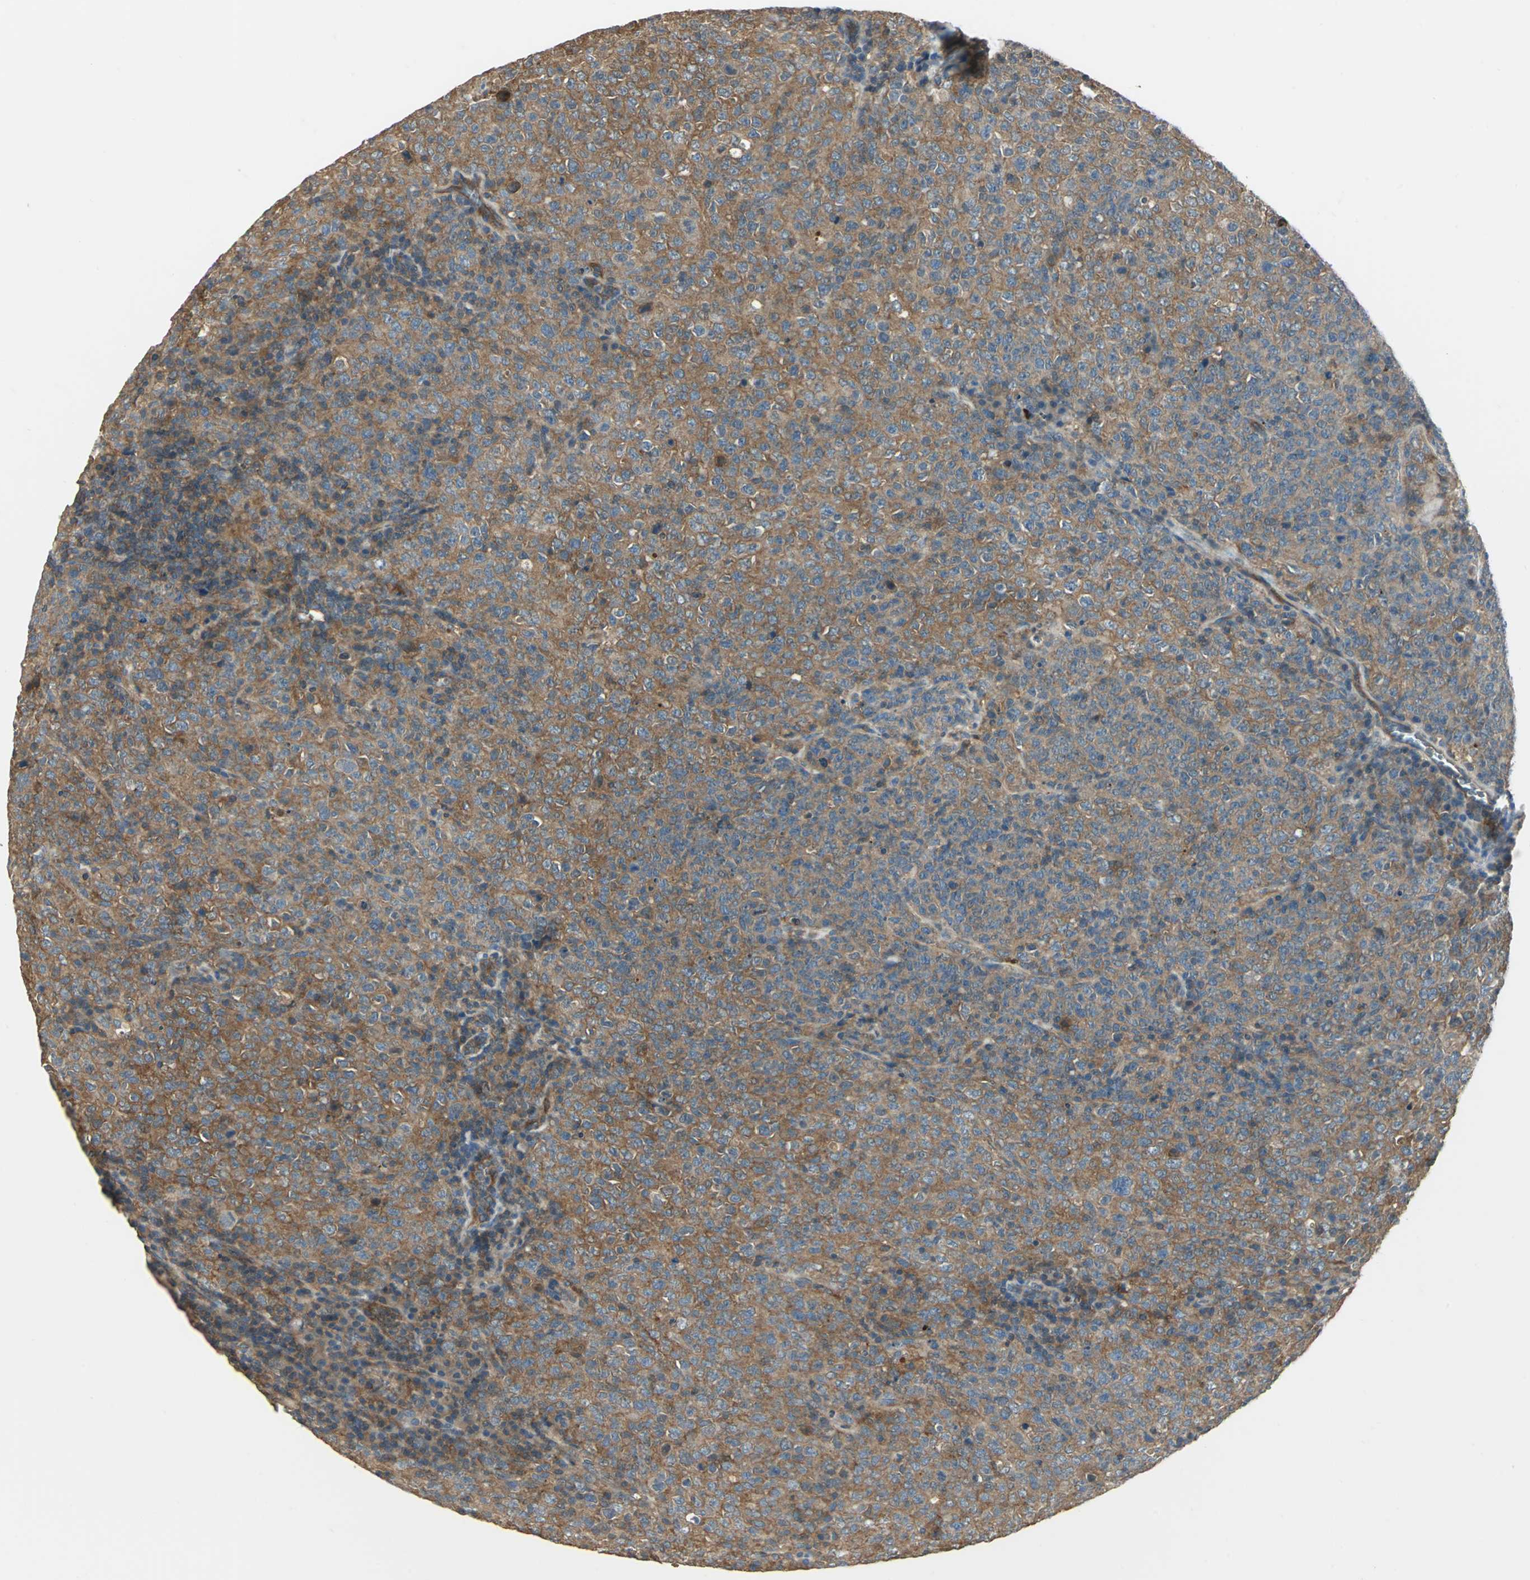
{"staining": {"intensity": "strong", "quantity": ">75%", "location": "cytoplasmic/membranous"}, "tissue": "lymphoma", "cell_type": "Tumor cells", "image_type": "cancer", "snomed": [{"axis": "morphology", "description": "Malignant lymphoma, non-Hodgkin's type, High grade"}, {"axis": "topography", "description": "Tonsil"}], "caption": "Lymphoma stained for a protein (brown) demonstrates strong cytoplasmic/membranous positive positivity in about >75% of tumor cells.", "gene": "RAPGEF1", "patient": {"sex": "female", "age": 36}}